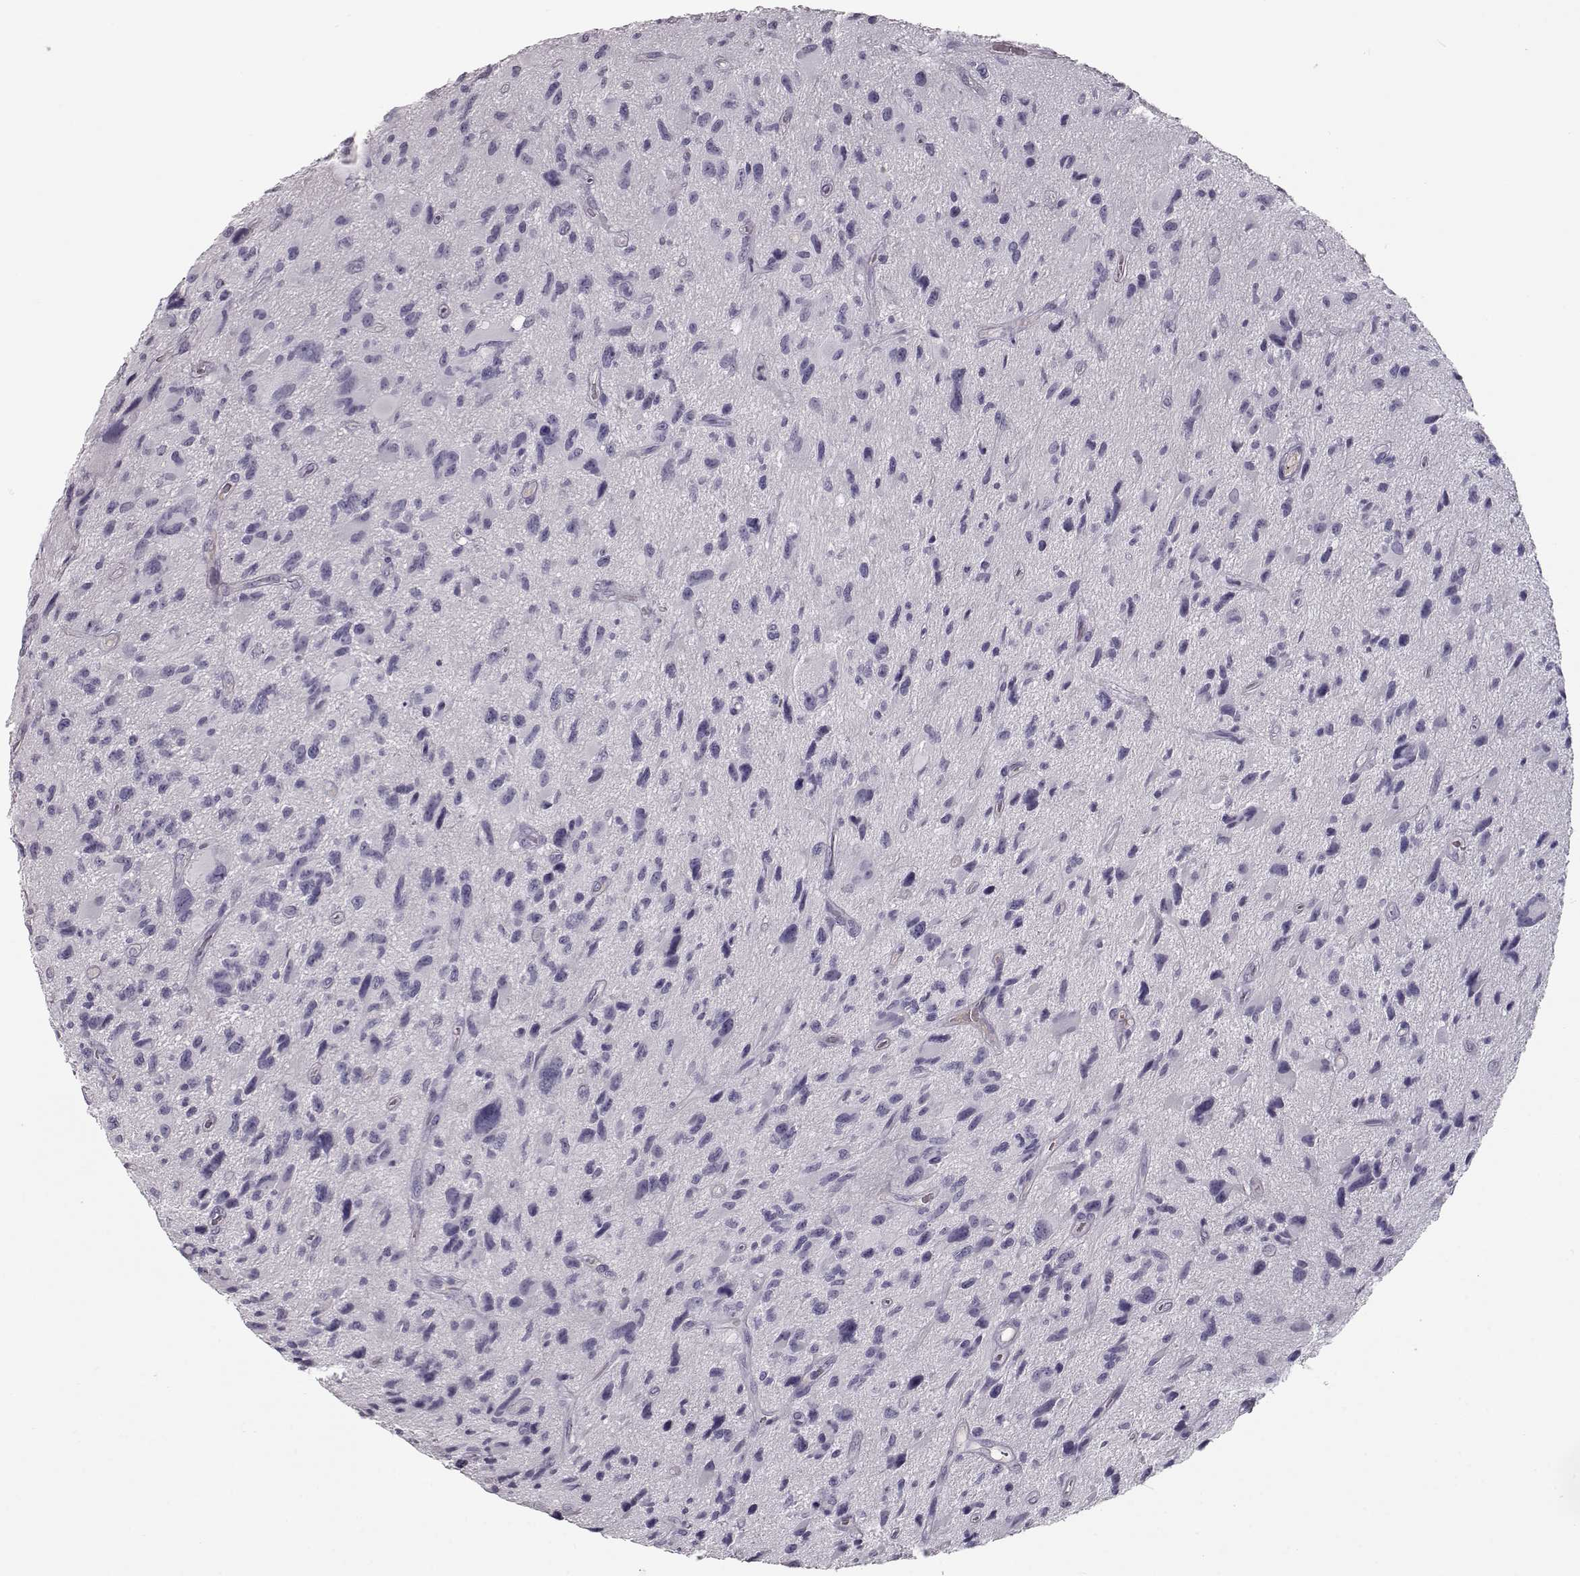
{"staining": {"intensity": "negative", "quantity": "none", "location": "none"}, "tissue": "glioma", "cell_type": "Tumor cells", "image_type": "cancer", "snomed": [{"axis": "morphology", "description": "Glioma, malignant, NOS"}, {"axis": "morphology", "description": "Glioma, malignant, High grade"}, {"axis": "topography", "description": "Brain"}], "caption": "High magnification brightfield microscopy of glioma stained with DAB (3,3'-diaminobenzidine) (brown) and counterstained with hematoxylin (blue): tumor cells show no significant expression.", "gene": "CCL19", "patient": {"sex": "female", "age": 71}}